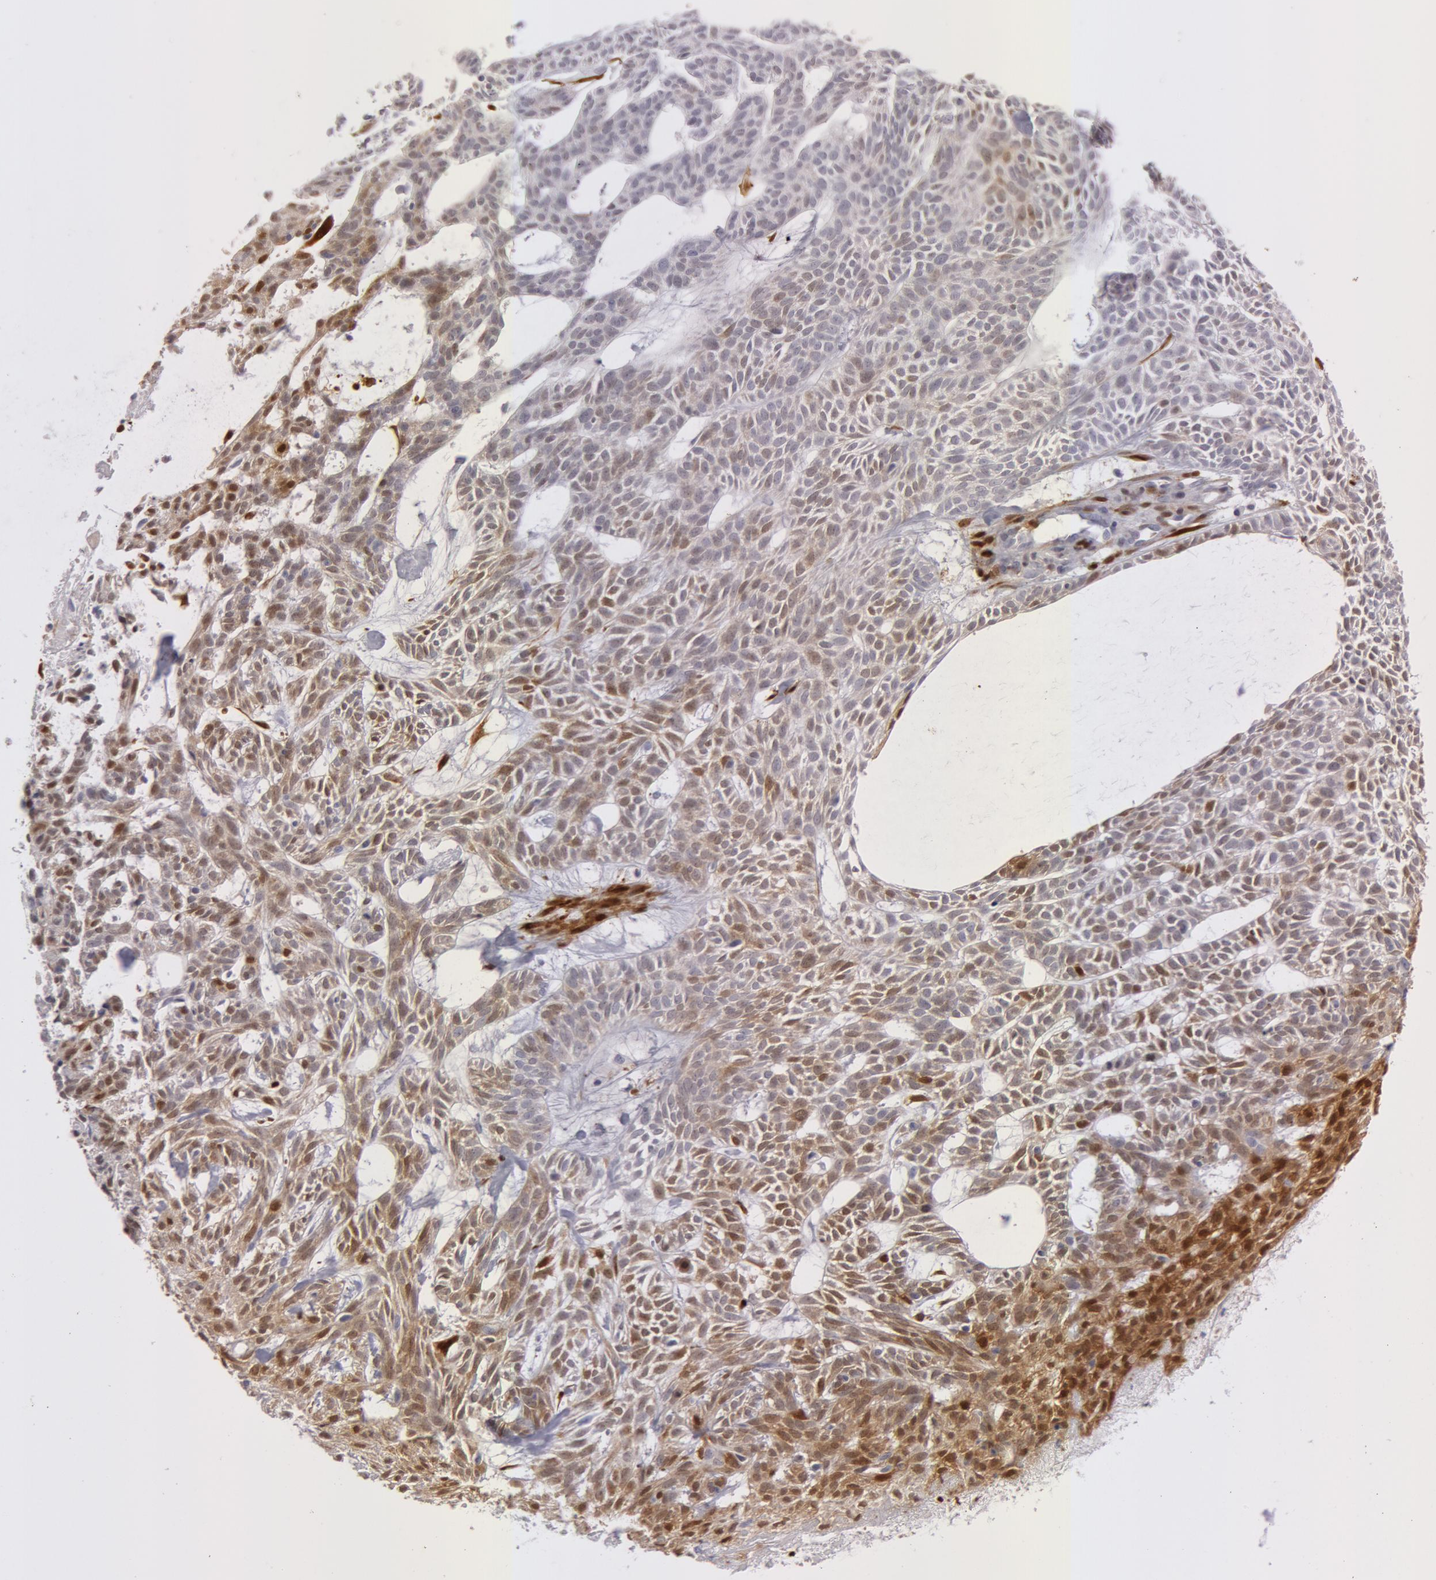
{"staining": {"intensity": "moderate", "quantity": "25%-75%", "location": "cytoplasmic/membranous,nuclear"}, "tissue": "skin cancer", "cell_type": "Tumor cells", "image_type": "cancer", "snomed": [{"axis": "morphology", "description": "Basal cell carcinoma"}, {"axis": "topography", "description": "Skin"}], "caption": "DAB (3,3'-diaminobenzidine) immunohistochemical staining of skin cancer (basal cell carcinoma) demonstrates moderate cytoplasmic/membranous and nuclear protein positivity in about 25%-75% of tumor cells. (DAB IHC, brown staining for protein, blue staining for nuclei).", "gene": "TAGLN", "patient": {"sex": "male", "age": 75}}